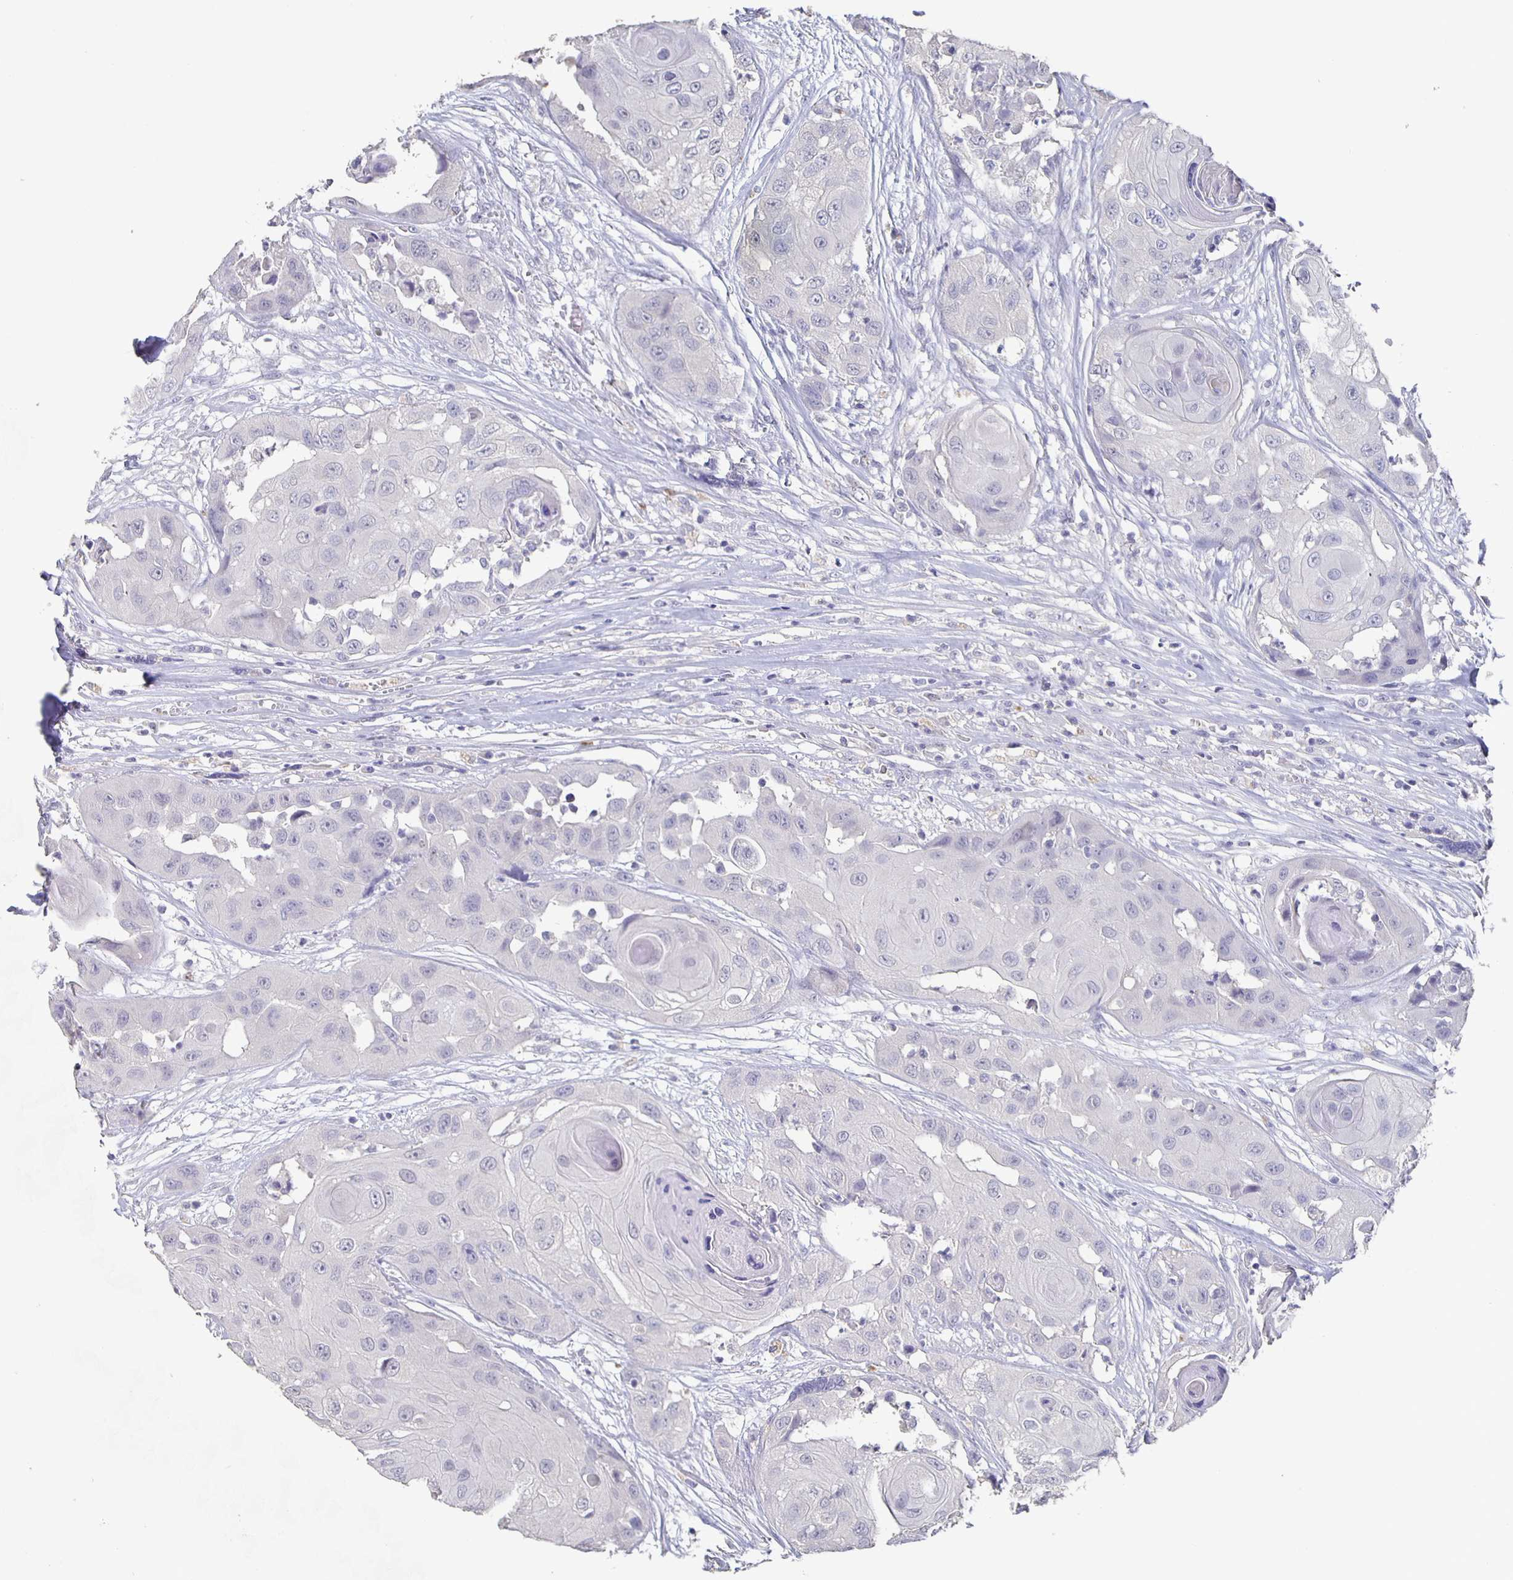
{"staining": {"intensity": "negative", "quantity": "none", "location": "none"}, "tissue": "head and neck cancer", "cell_type": "Tumor cells", "image_type": "cancer", "snomed": [{"axis": "morphology", "description": "Squamous cell carcinoma, NOS"}, {"axis": "topography", "description": "Head-Neck"}], "caption": "High power microscopy histopathology image of an immunohistochemistry (IHC) micrograph of head and neck cancer, revealing no significant staining in tumor cells.", "gene": "CACNA2D2", "patient": {"sex": "male", "age": 83}}